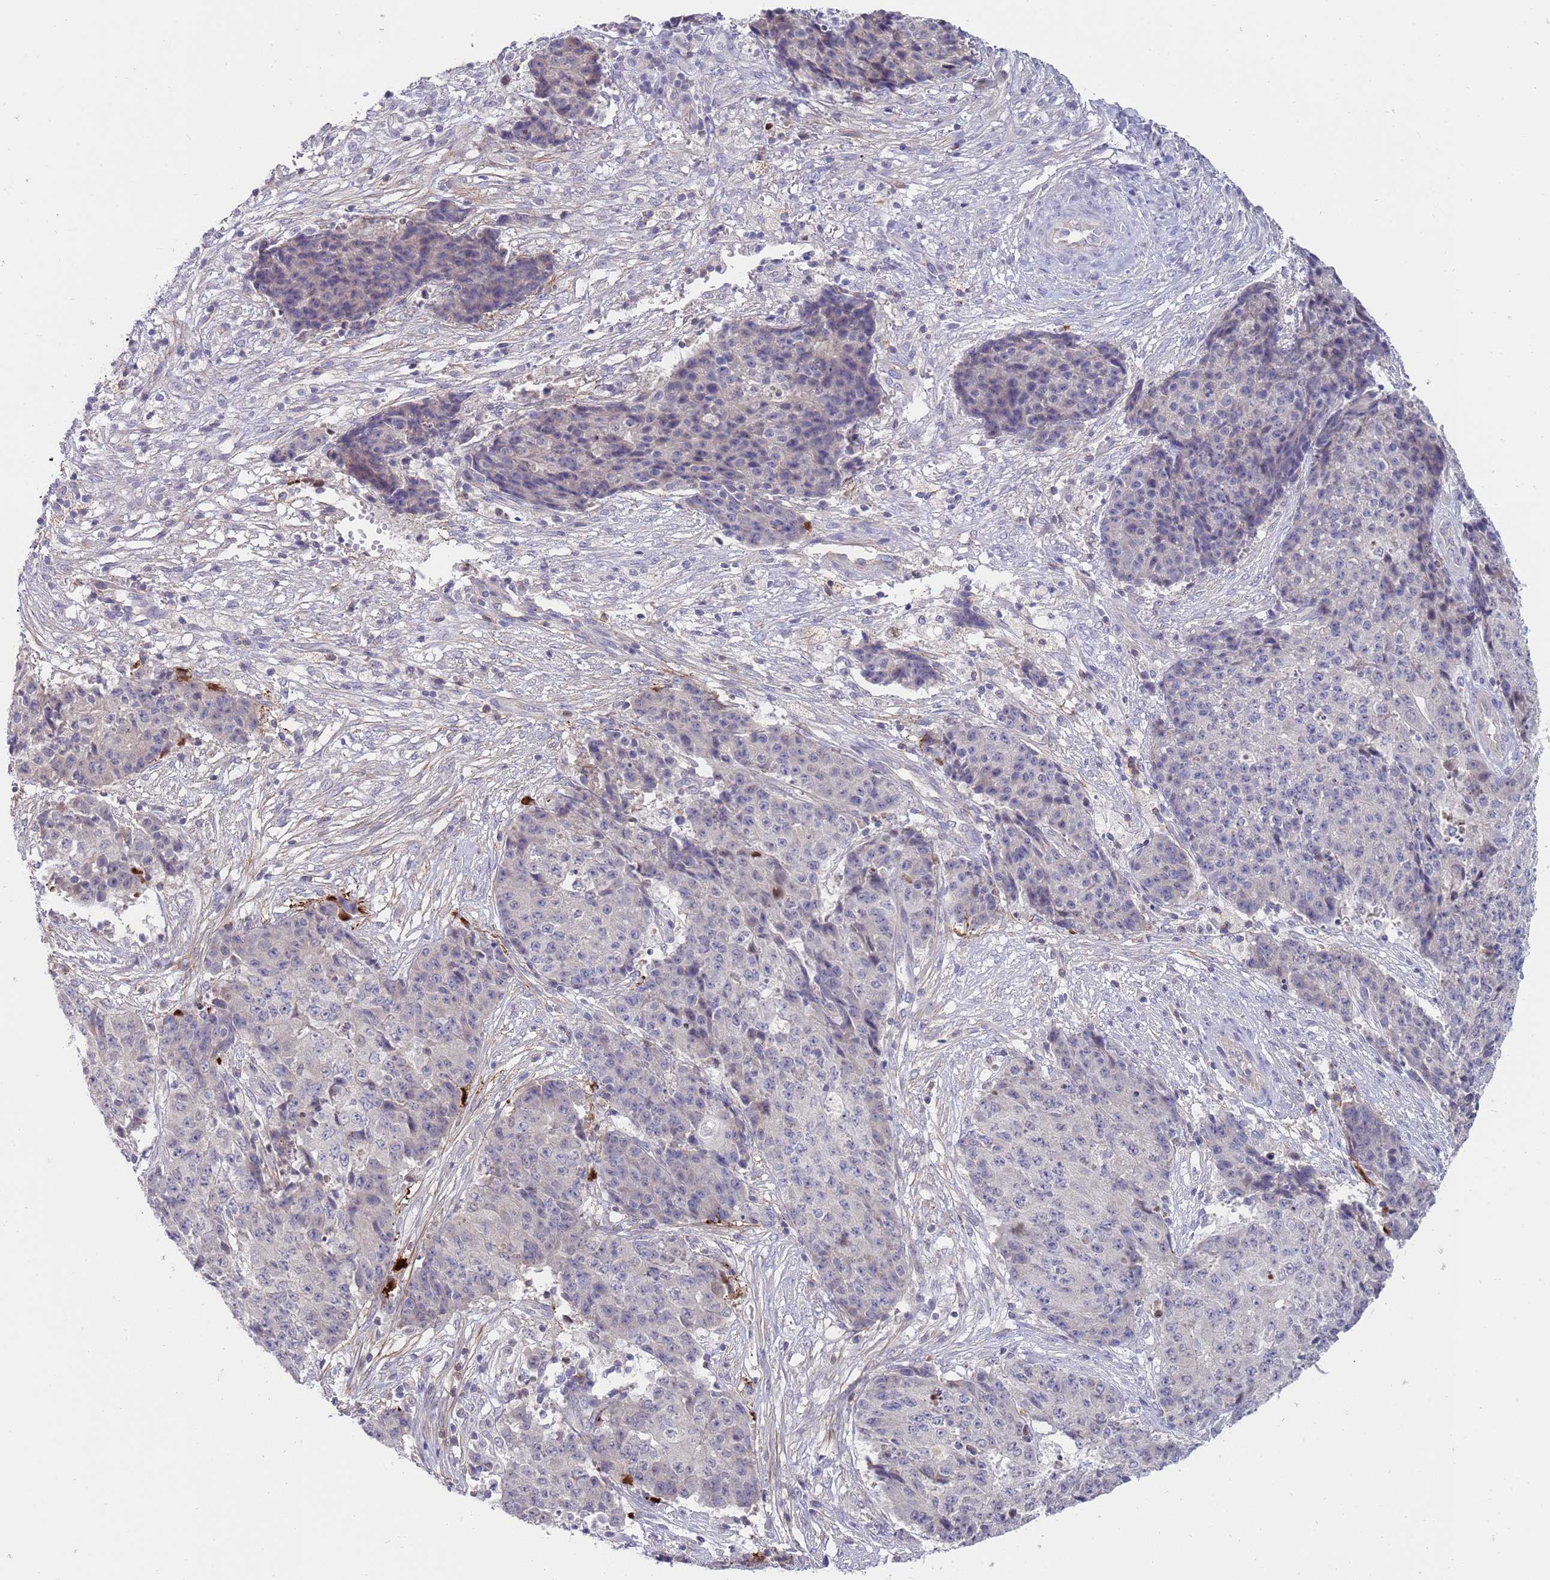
{"staining": {"intensity": "negative", "quantity": "none", "location": "none"}, "tissue": "ovarian cancer", "cell_type": "Tumor cells", "image_type": "cancer", "snomed": [{"axis": "morphology", "description": "Carcinoma, endometroid"}, {"axis": "topography", "description": "Ovary"}], "caption": "The micrograph reveals no staining of tumor cells in ovarian cancer. (DAB IHC visualized using brightfield microscopy, high magnification).", "gene": "STK25", "patient": {"sex": "female", "age": 42}}